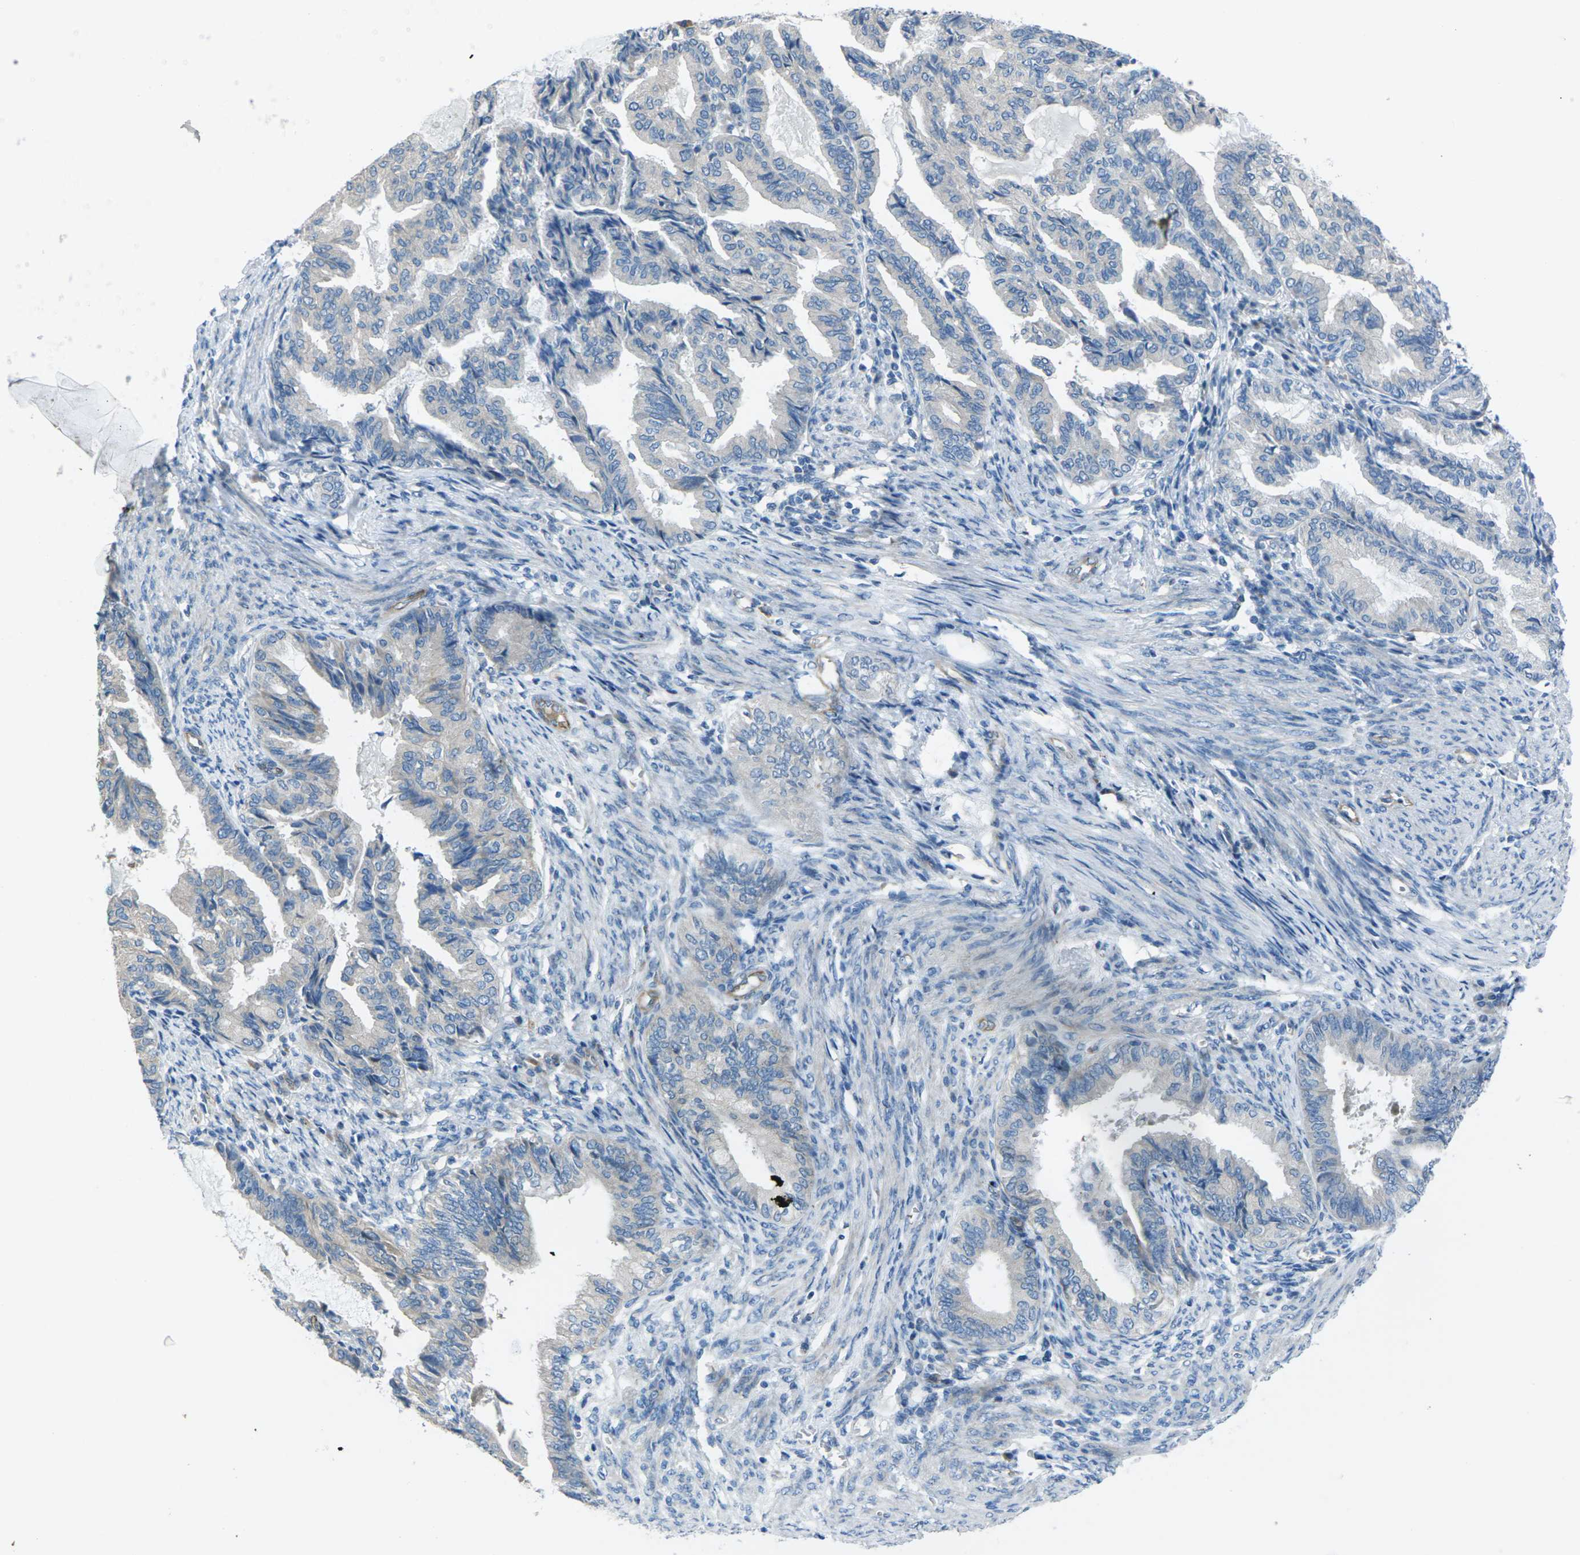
{"staining": {"intensity": "negative", "quantity": "none", "location": "none"}, "tissue": "endometrial cancer", "cell_type": "Tumor cells", "image_type": "cancer", "snomed": [{"axis": "morphology", "description": "Adenocarcinoma, NOS"}, {"axis": "topography", "description": "Endometrium"}], "caption": "Tumor cells show no significant positivity in endometrial cancer (adenocarcinoma).", "gene": "EDNRA", "patient": {"sex": "female", "age": 86}}